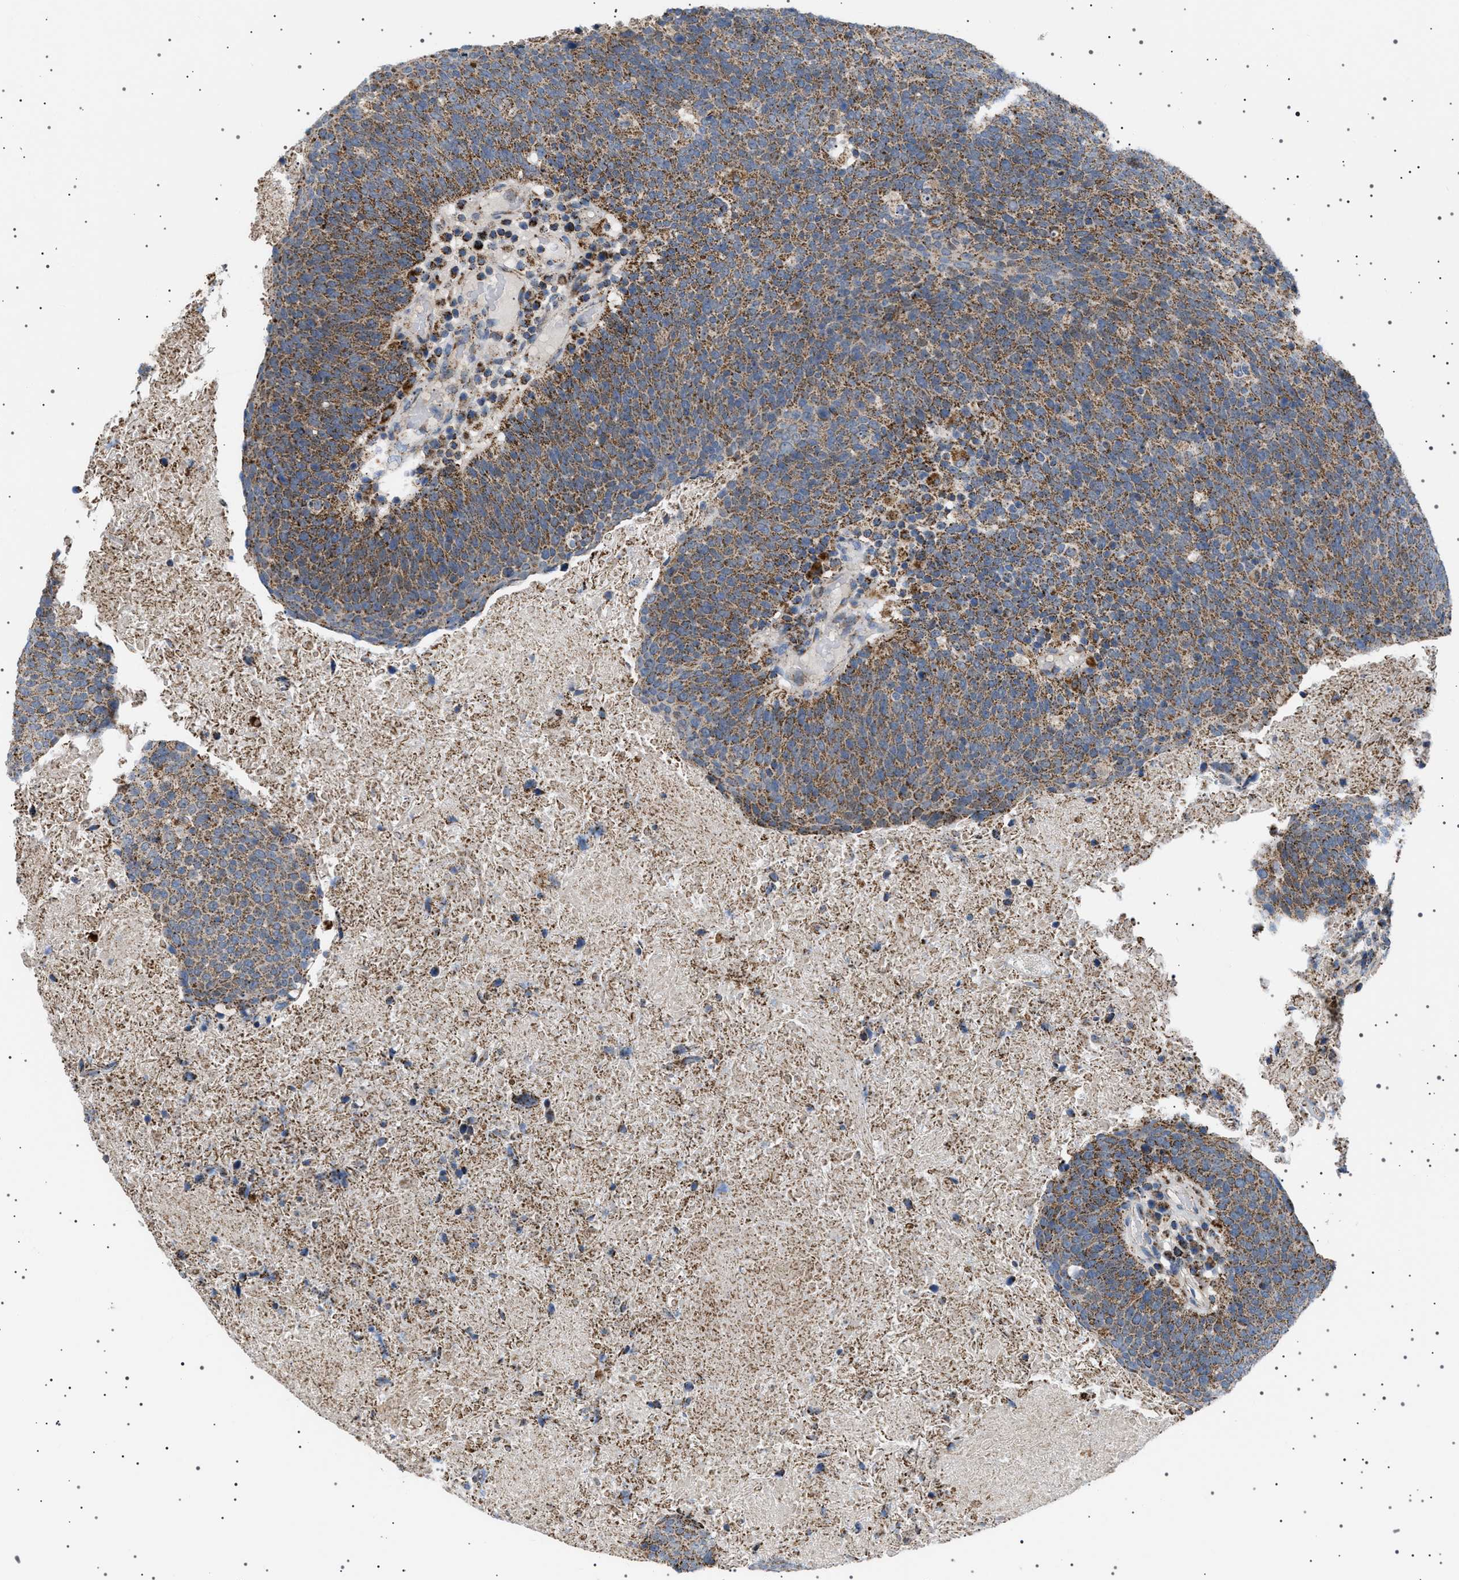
{"staining": {"intensity": "moderate", "quantity": ">75%", "location": "cytoplasmic/membranous"}, "tissue": "head and neck cancer", "cell_type": "Tumor cells", "image_type": "cancer", "snomed": [{"axis": "morphology", "description": "Squamous cell carcinoma, NOS"}, {"axis": "morphology", "description": "Squamous cell carcinoma, metastatic, NOS"}, {"axis": "topography", "description": "Lymph node"}, {"axis": "topography", "description": "Head-Neck"}], "caption": "This photomicrograph exhibits immunohistochemistry (IHC) staining of head and neck metastatic squamous cell carcinoma, with medium moderate cytoplasmic/membranous staining in about >75% of tumor cells.", "gene": "UBXN8", "patient": {"sex": "male", "age": 62}}